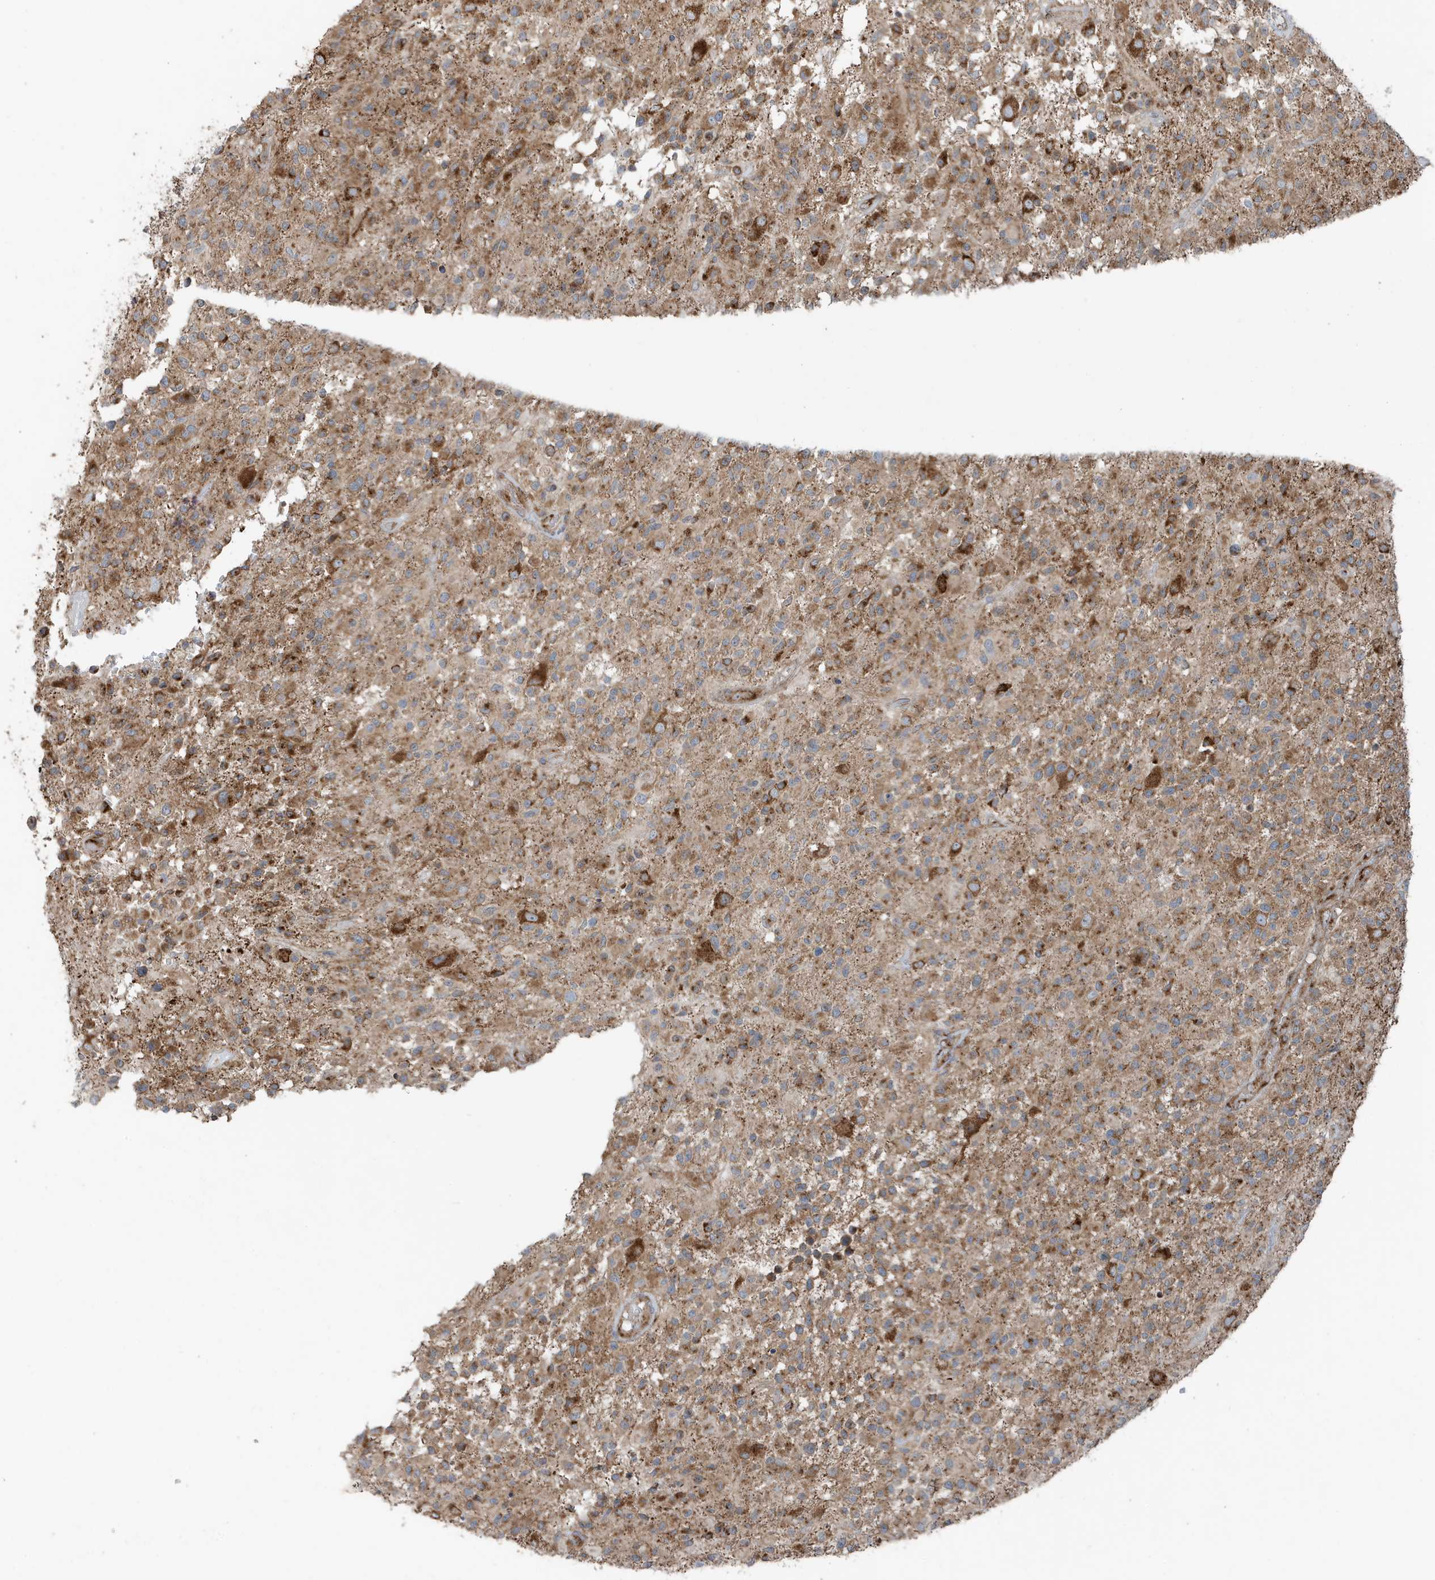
{"staining": {"intensity": "moderate", "quantity": "<25%", "location": "cytoplasmic/membranous"}, "tissue": "glioma", "cell_type": "Tumor cells", "image_type": "cancer", "snomed": [{"axis": "morphology", "description": "Glioma, malignant, High grade"}, {"axis": "morphology", "description": "Glioblastoma, NOS"}, {"axis": "topography", "description": "Brain"}], "caption": "Protein staining of glioblastoma tissue displays moderate cytoplasmic/membranous expression in about <25% of tumor cells.", "gene": "GOLGA4", "patient": {"sex": "male", "age": 60}}